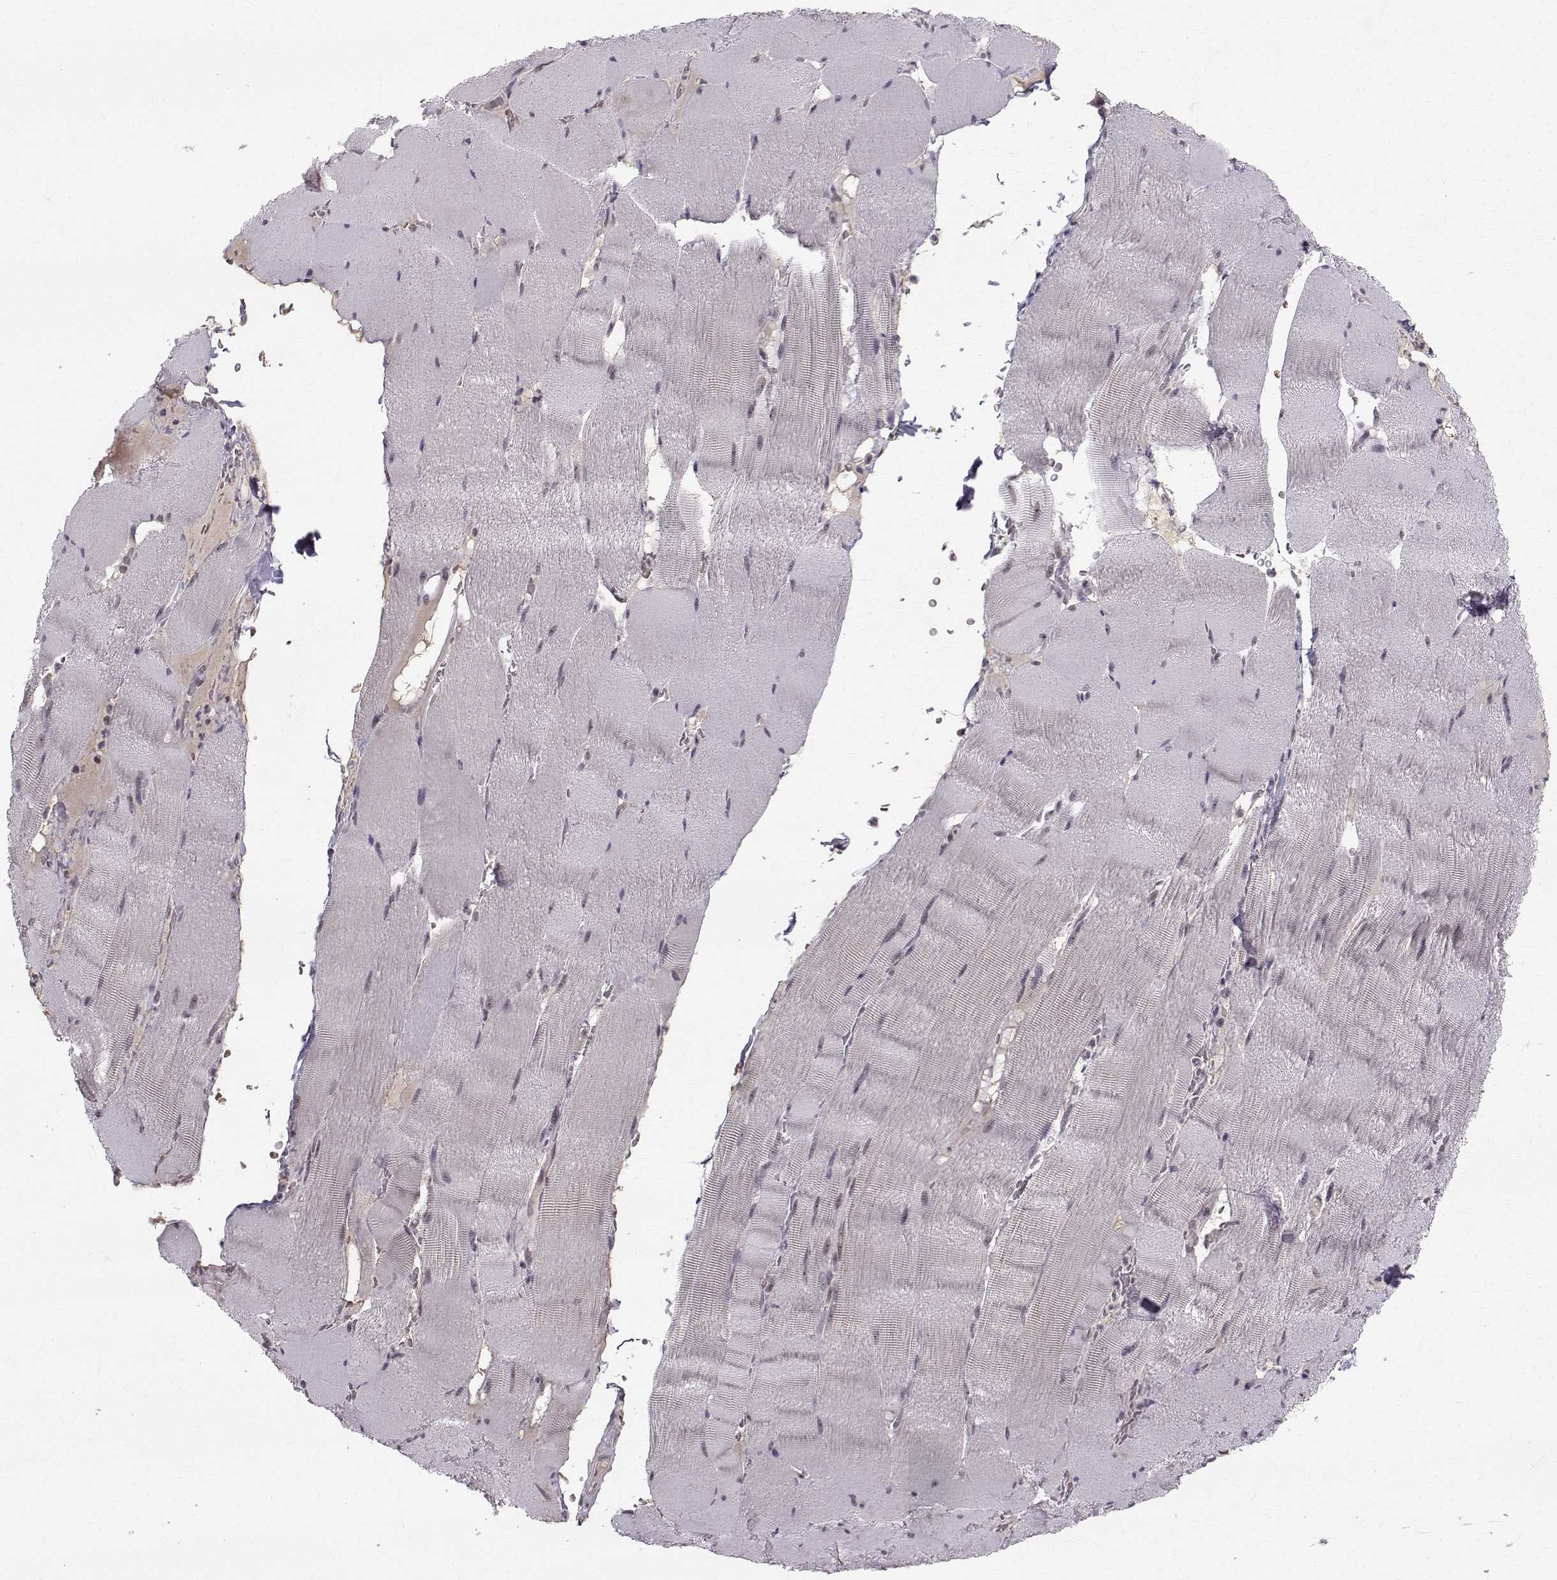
{"staining": {"intensity": "negative", "quantity": "none", "location": "none"}, "tissue": "skeletal muscle", "cell_type": "Myocytes", "image_type": "normal", "snomed": [{"axis": "morphology", "description": "Normal tissue, NOS"}, {"axis": "topography", "description": "Skeletal muscle"}], "caption": "This histopathology image is of normal skeletal muscle stained with immunohistochemistry (IHC) to label a protein in brown with the nuclei are counter-stained blue. There is no expression in myocytes.", "gene": "RPP38", "patient": {"sex": "male", "age": 56}}